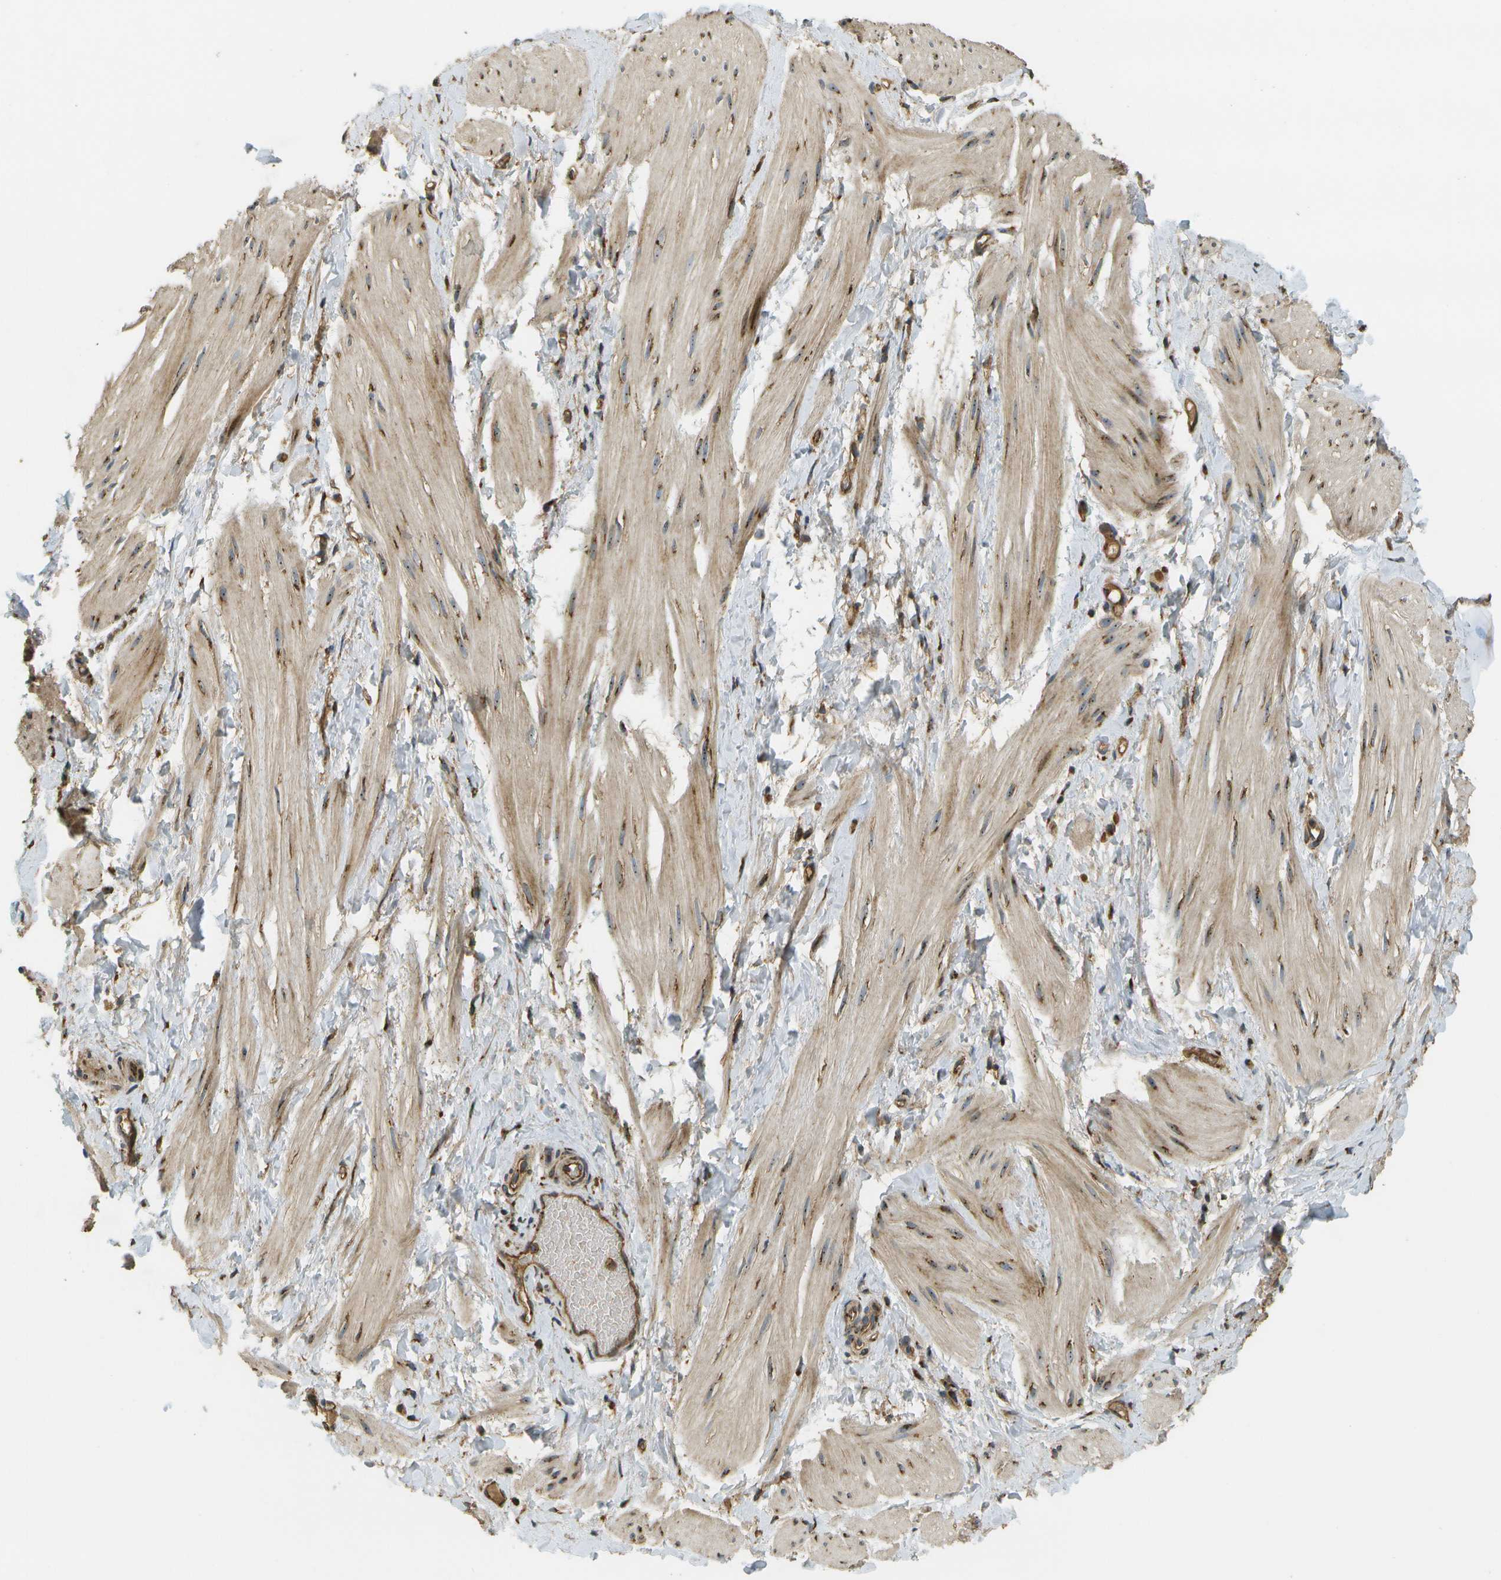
{"staining": {"intensity": "moderate", "quantity": ">75%", "location": "cytoplasmic/membranous,nuclear"}, "tissue": "smooth muscle", "cell_type": "Smooth muscle cells", "image_type": "normal", "snomed": [{"axis": "morphology", "description": "Normal tissue, NOS"}, {"axis": "topography", "description": "Smooth muscle"}], "caption": "Moderate cytoplasmic/membranous,nuclear protein positivity is identified in approximately >75% of smooth muscle cells in smooth muscle.", "gene": "LRP12", "patient": {"sex": "male", "age": 16}}